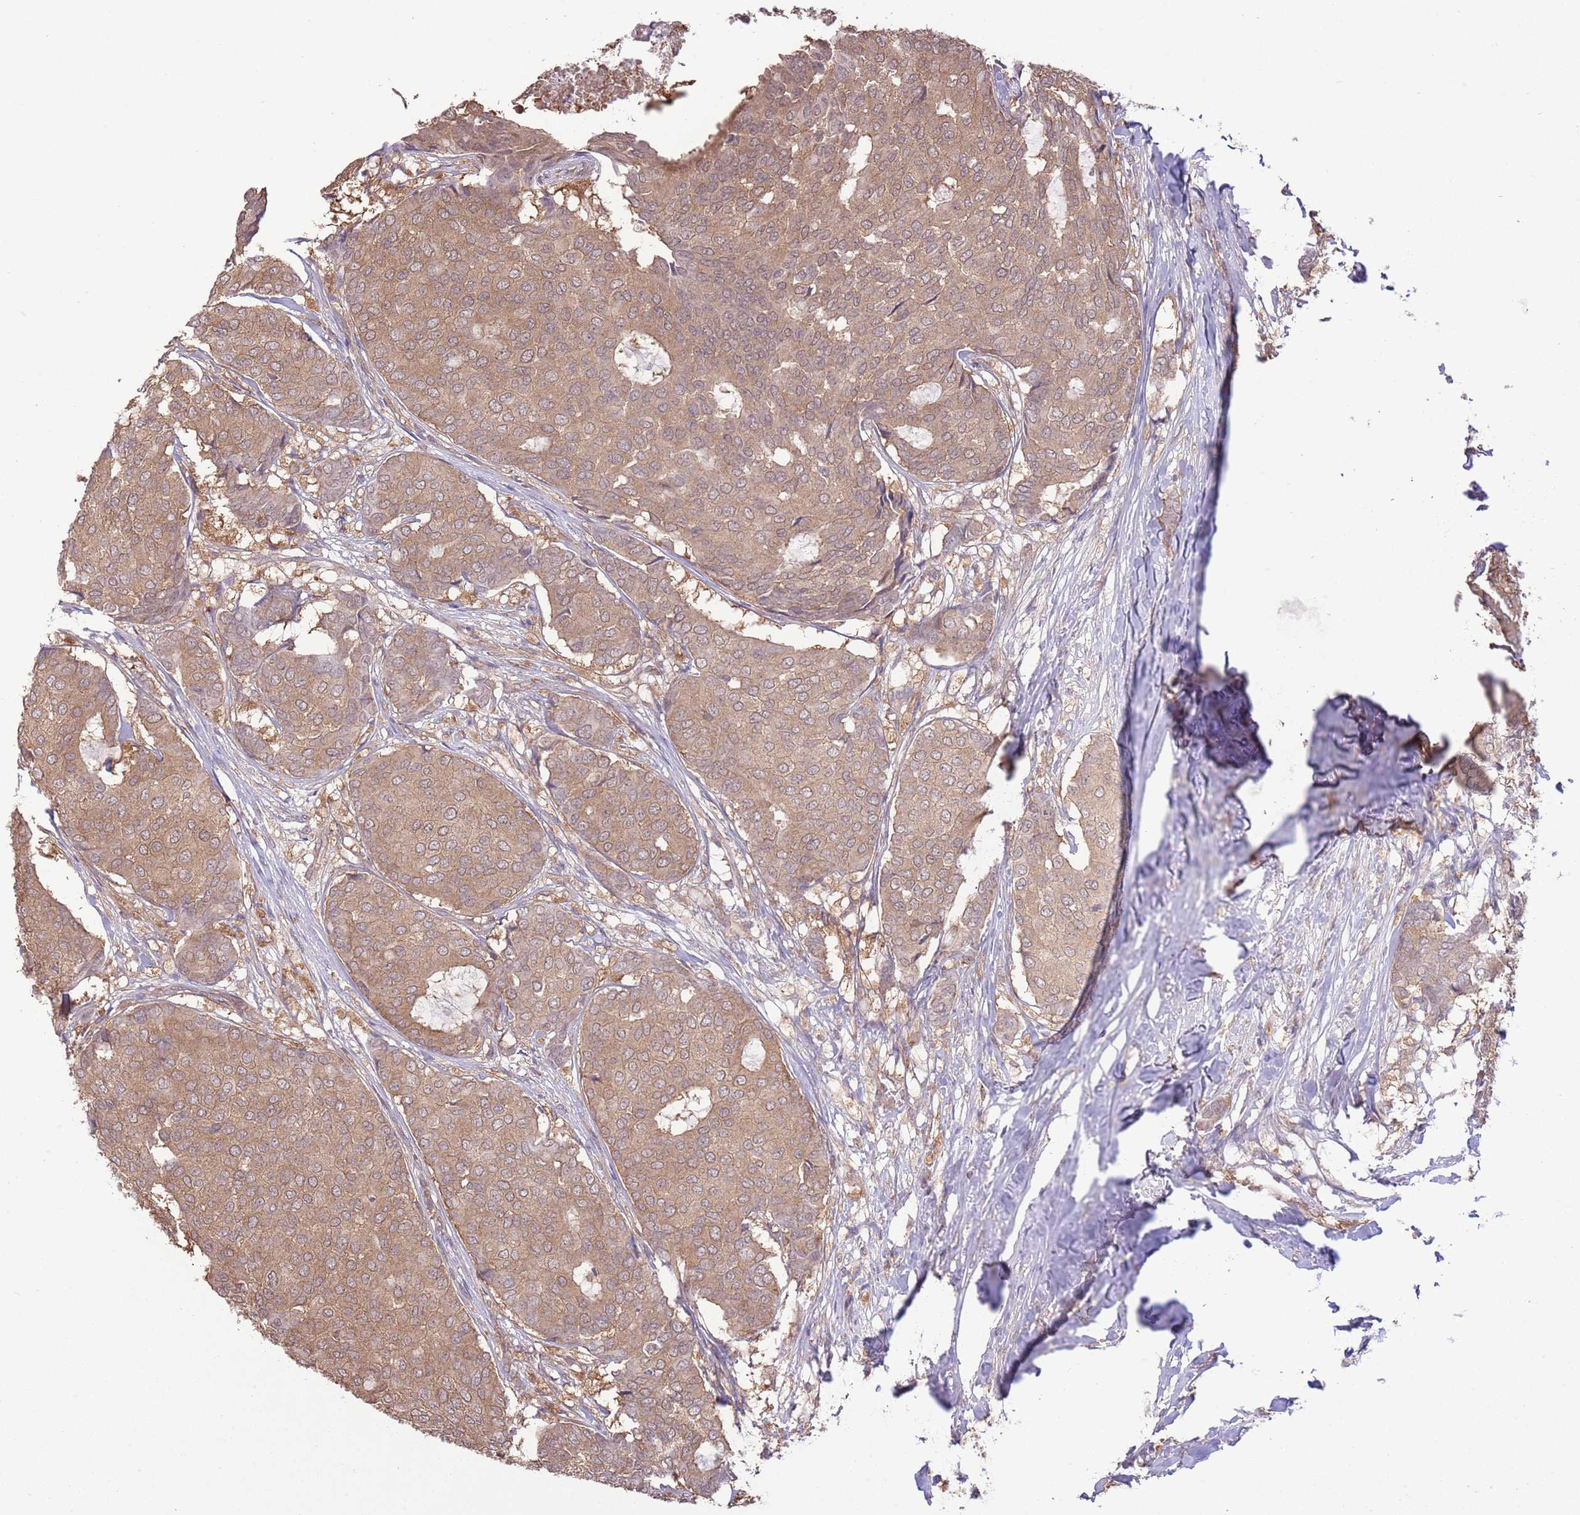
{"staining": {"intensity": "weak", "quantity": ">75%", "location": "cytoplasmic/membranous"}, "tissue": "breast cancer", "cell_type": "Tumor cells", "image_type": "cancer", "snomed": [{"axis": "morphology", "description": "Duct carcinoma"}, {"axis": "topography", "description": "Breast"}], "caption": "Intraductal carcinoma (breast) stained for a protein shows weak cytoplasmic/membranous positivity in tumor cells.", "gene": "AMIGO1", "patient": {"sex": "female", "age": 75}}